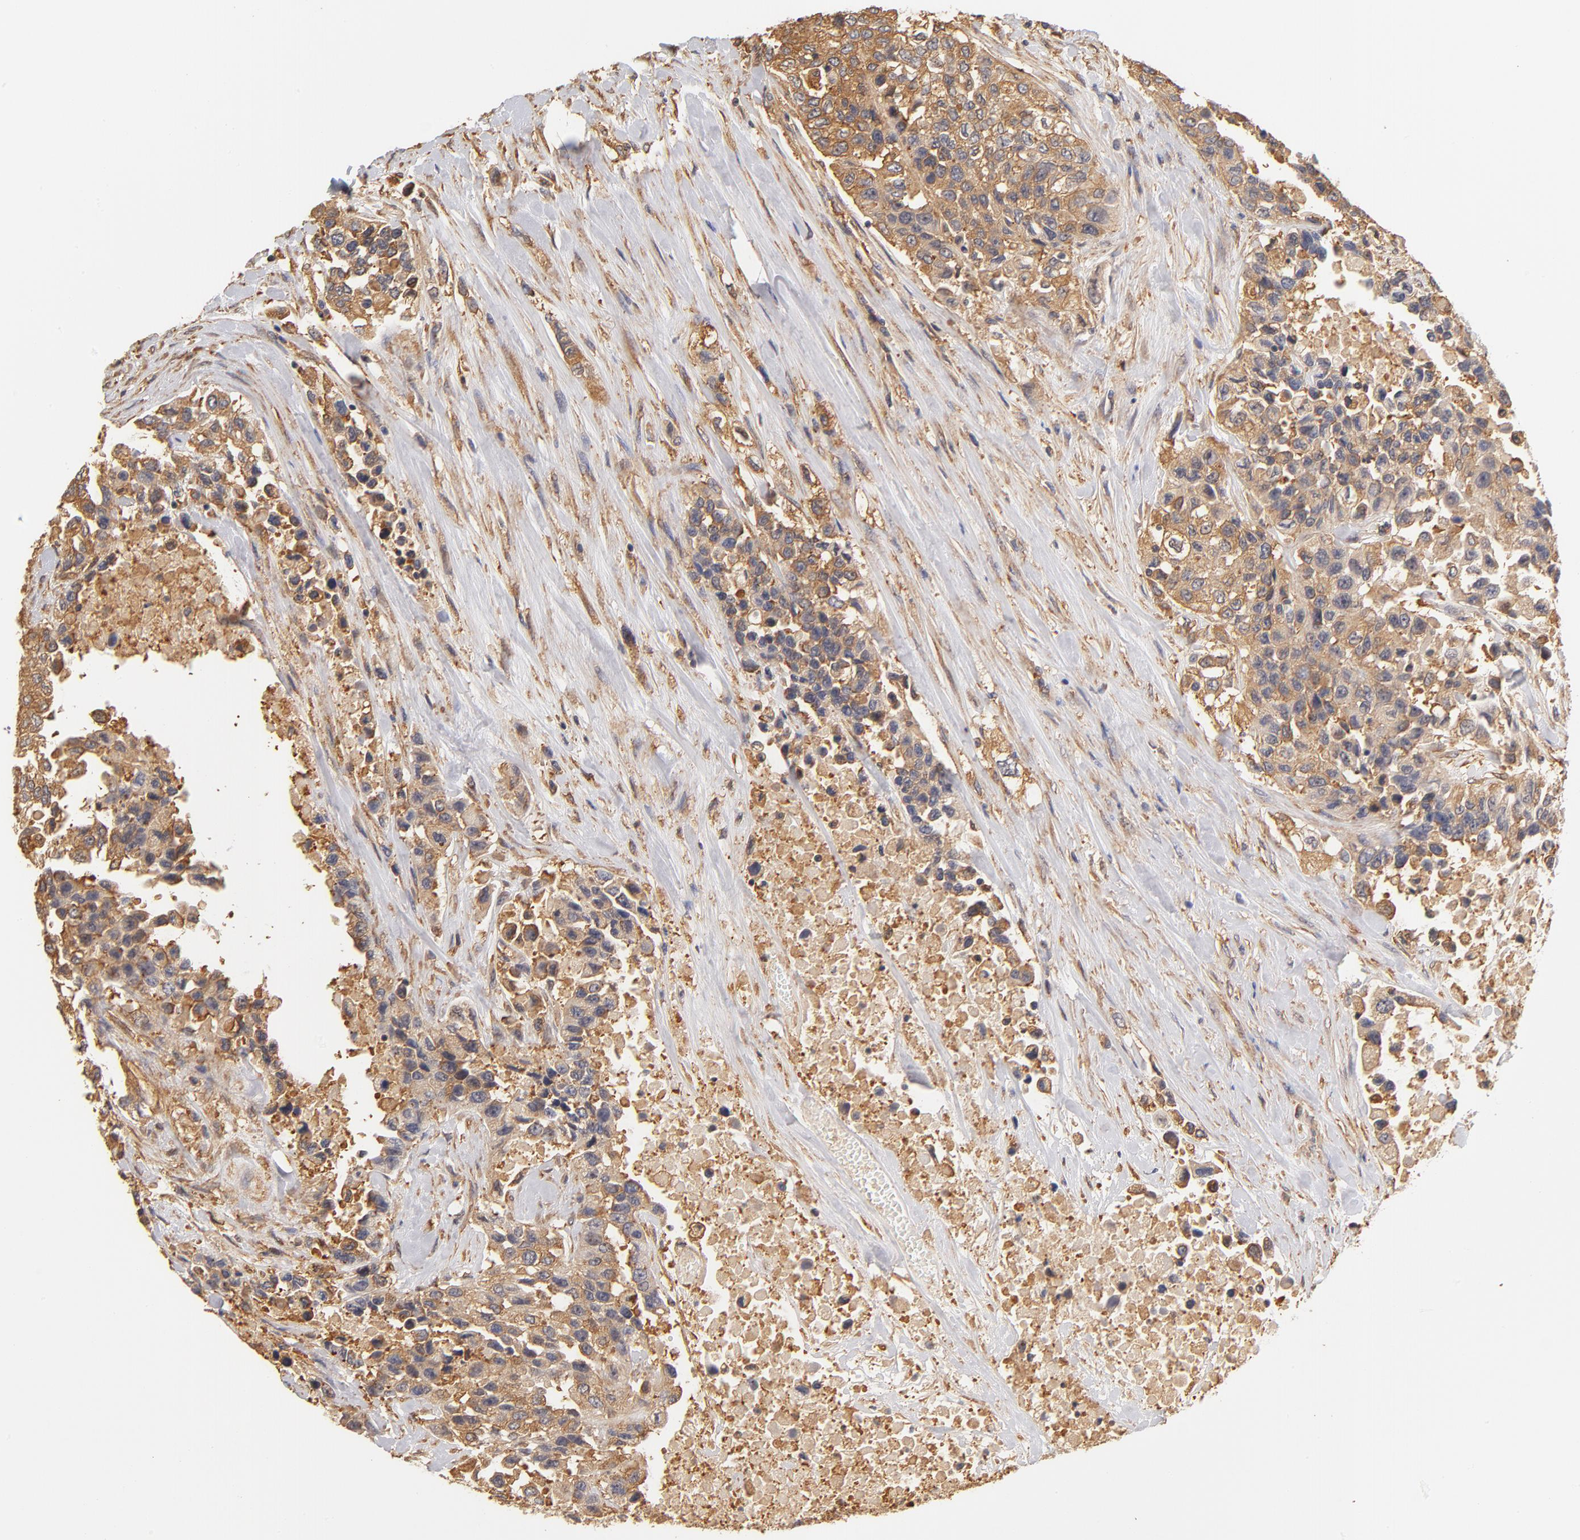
{"staining": {"intensity": "moderate", "quantity": ">75%", "location": "cytoplasmic/membranous"}, "tissue": "urothelial cancer", "cell_type": "Tumor cells", "image_type": "cancer", "snomed": [{"axis": "morphology", "description": "Urothelial carcinoma, High grade"}, {"axis": "topography", "description": "Urinary bladder"}], "caption": "IHC (DAB) staining of human urothelial carcinoma (high-grade) displays moderate cytoplasmic/membranous protein positivity in approximately >75% of tumor cells.", "gene": "FCMR", "patient": {"sex": "female", "age": 80}}